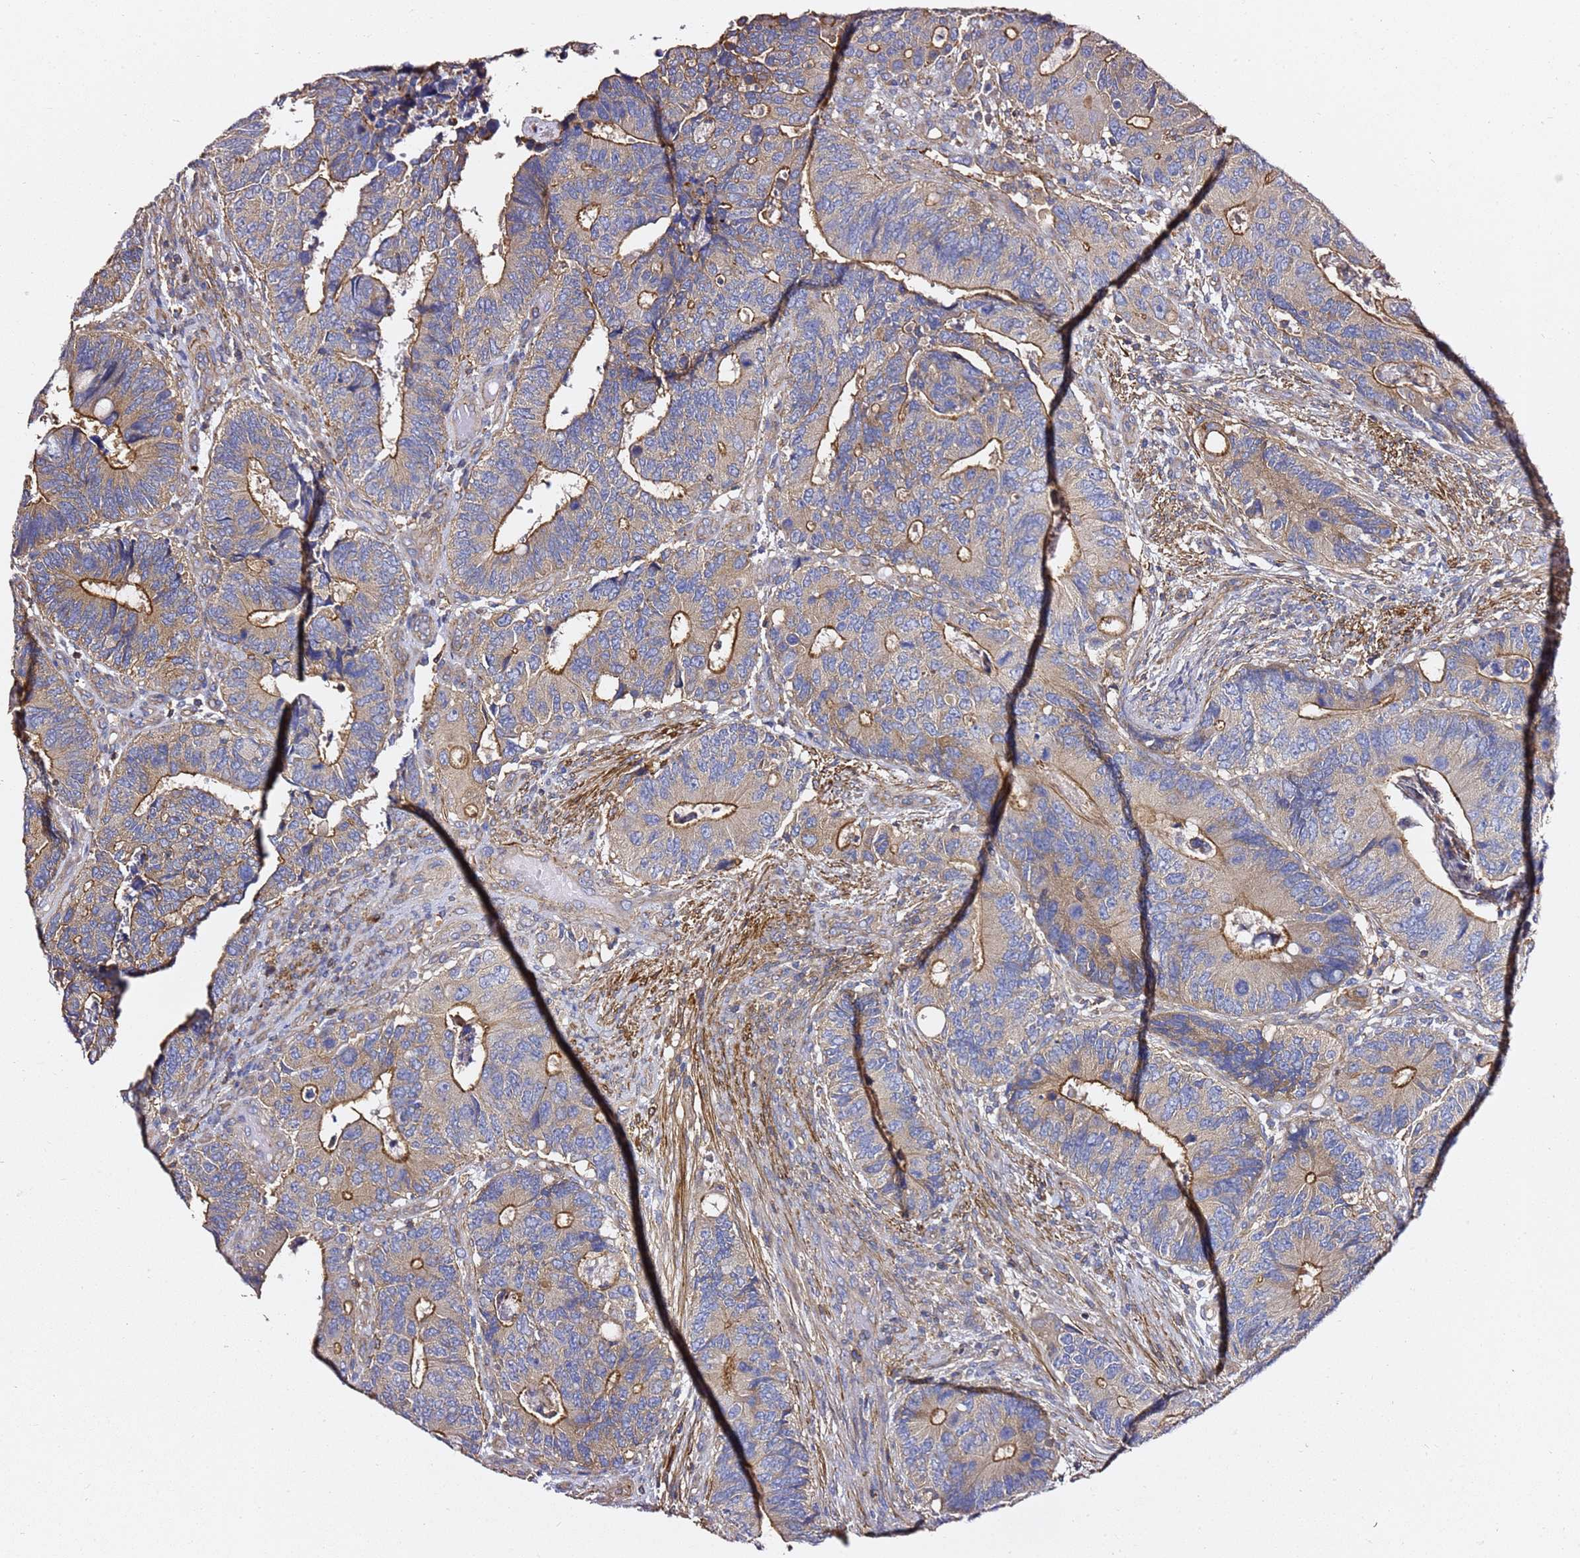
{"staining": {"intensity": "moderate", "quantity": "25%-75%", "location": "cytoplasmic/membranous"}, "tissue": "colorectal cancer", "cell_type": "Tumor cells", "image_type": "cancer", "snomed": [{"axis": "morphology", "description": "Adenocarcinoma, NOS"}, {"axis": "topography", "description": "Colon"}], "caption": "This is an image of immunohistochemistry (IHC) staining of adenocarcinoma (colorectal), which shows moderate expression in the cytoplasmic/membranous of tumor cells.", "gene": "ZFP36L2", "patient": {"sex": "male", "age": 87}}